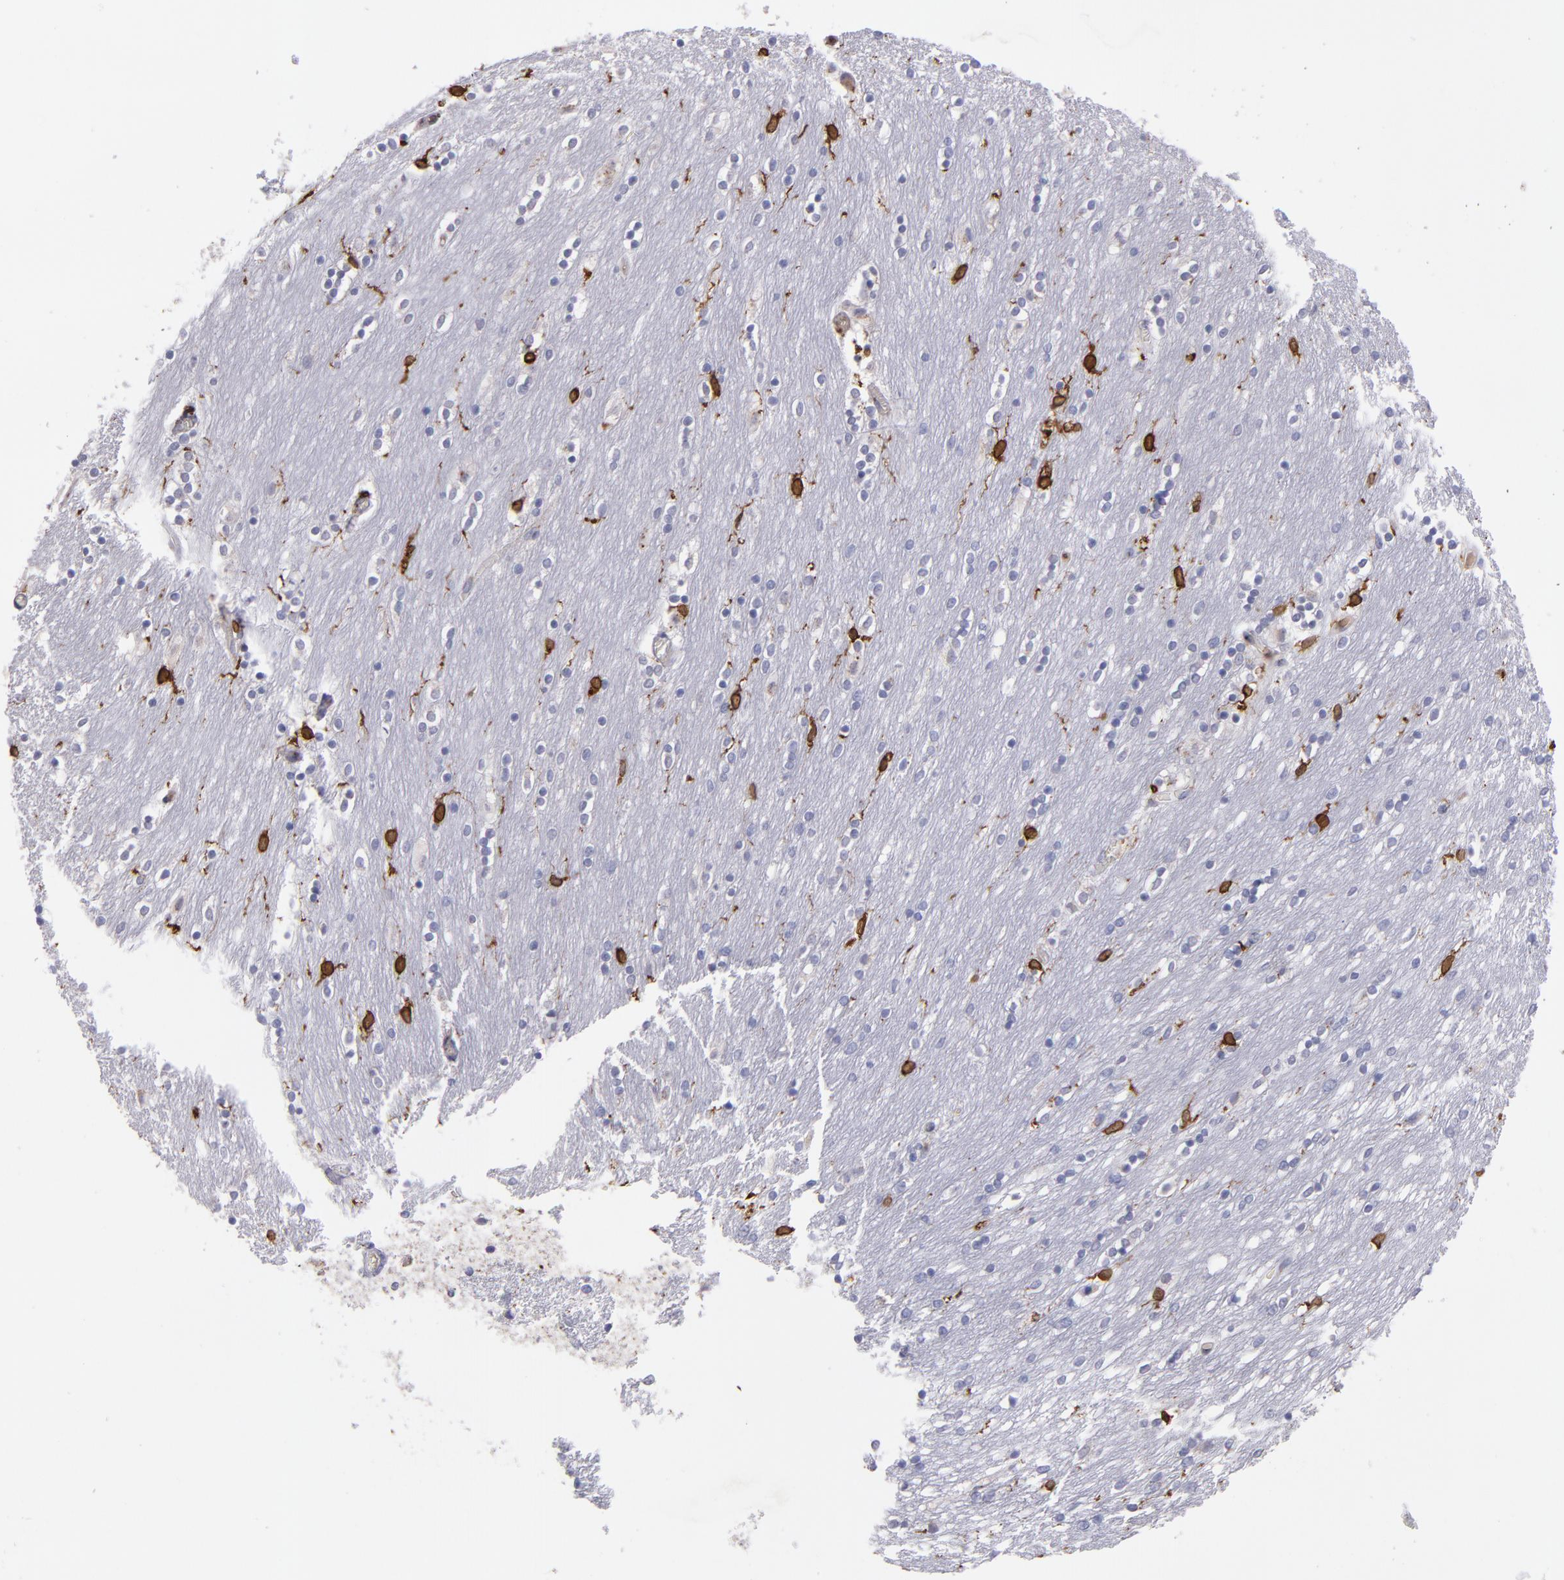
{"staining": {"intensity": "strong", "quantity": "<25%", "location": "cytoplasmic/membranous,nuclear"}, "tissue": "caudate", "cell_type": "Glial cells", "image_type": "normal", "snomed": [{"axis": "morphology", "description": "Normal tissue, NOS"}, {"axis": "topography", "description": "Lateral ventricle wall"}], "caption": "An image showing strong cytoplasmic/membranous,nuclear positivity in approximately <25% of glial cells in unremarkable caudate, as visualized by brown immunohistochemical staining.", "gene": "PTGS1", "patient": {"sex": "female", "age": 54}}